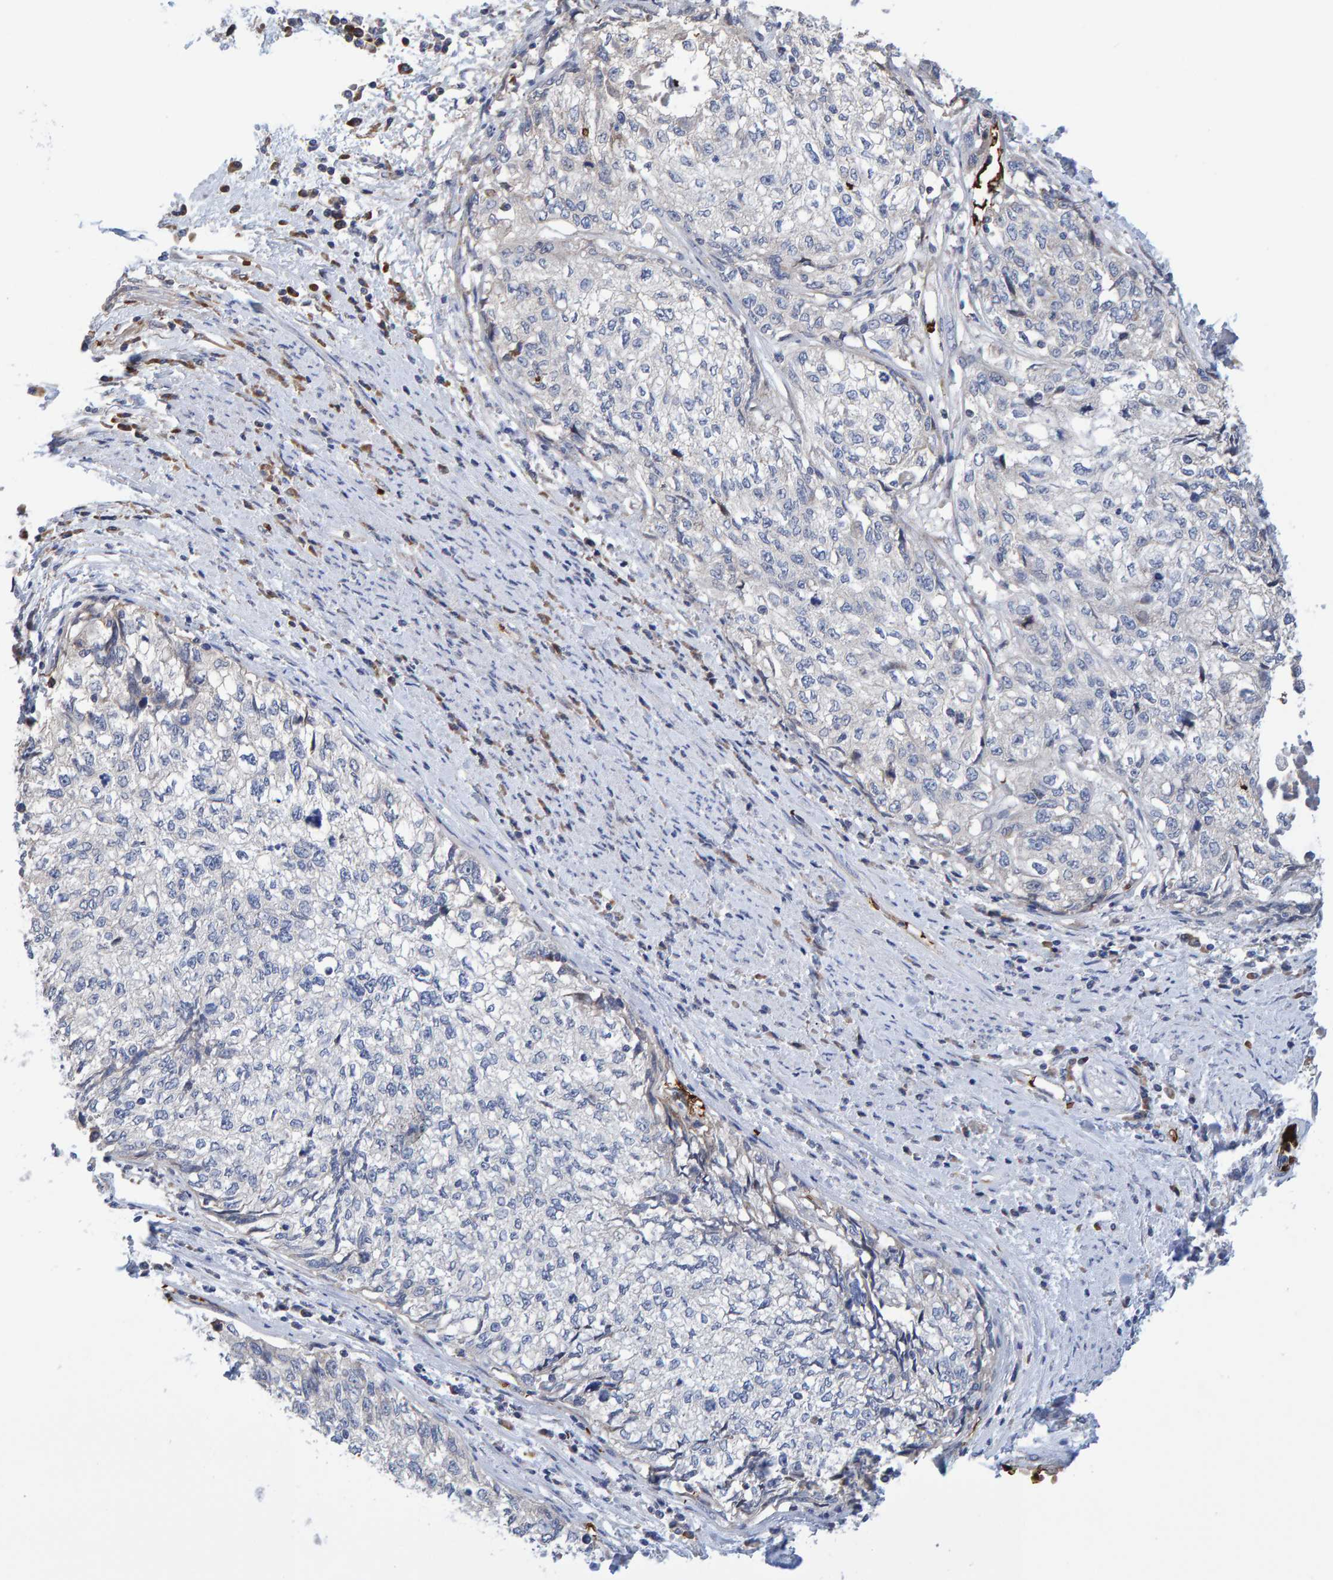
{"staining": {"intensity": "negative", "quantity": "none", "location": "none"}, "tissue": "cervical cancer", "cell_type": "Tumor cells", "image_type": "cancer", "snomed": [{"axis": "morphology", "description": "Squamous cell carcinoma, NOS"}, {"axis": "topography", "description": "Cervix"}], "caption": "IHC of human cervical cancer (squamous cell carcinoma) shows no expression in tumor cells. The staining was performed using DAB (3,3'-diaminobenzidine) to visualize the protein expression in brown, while the nuclei were stained in blue with hematoxylin (Magnification: 20x).", "gene": "VPS9D1", "patient": {"sex": "female", "age": 57}}